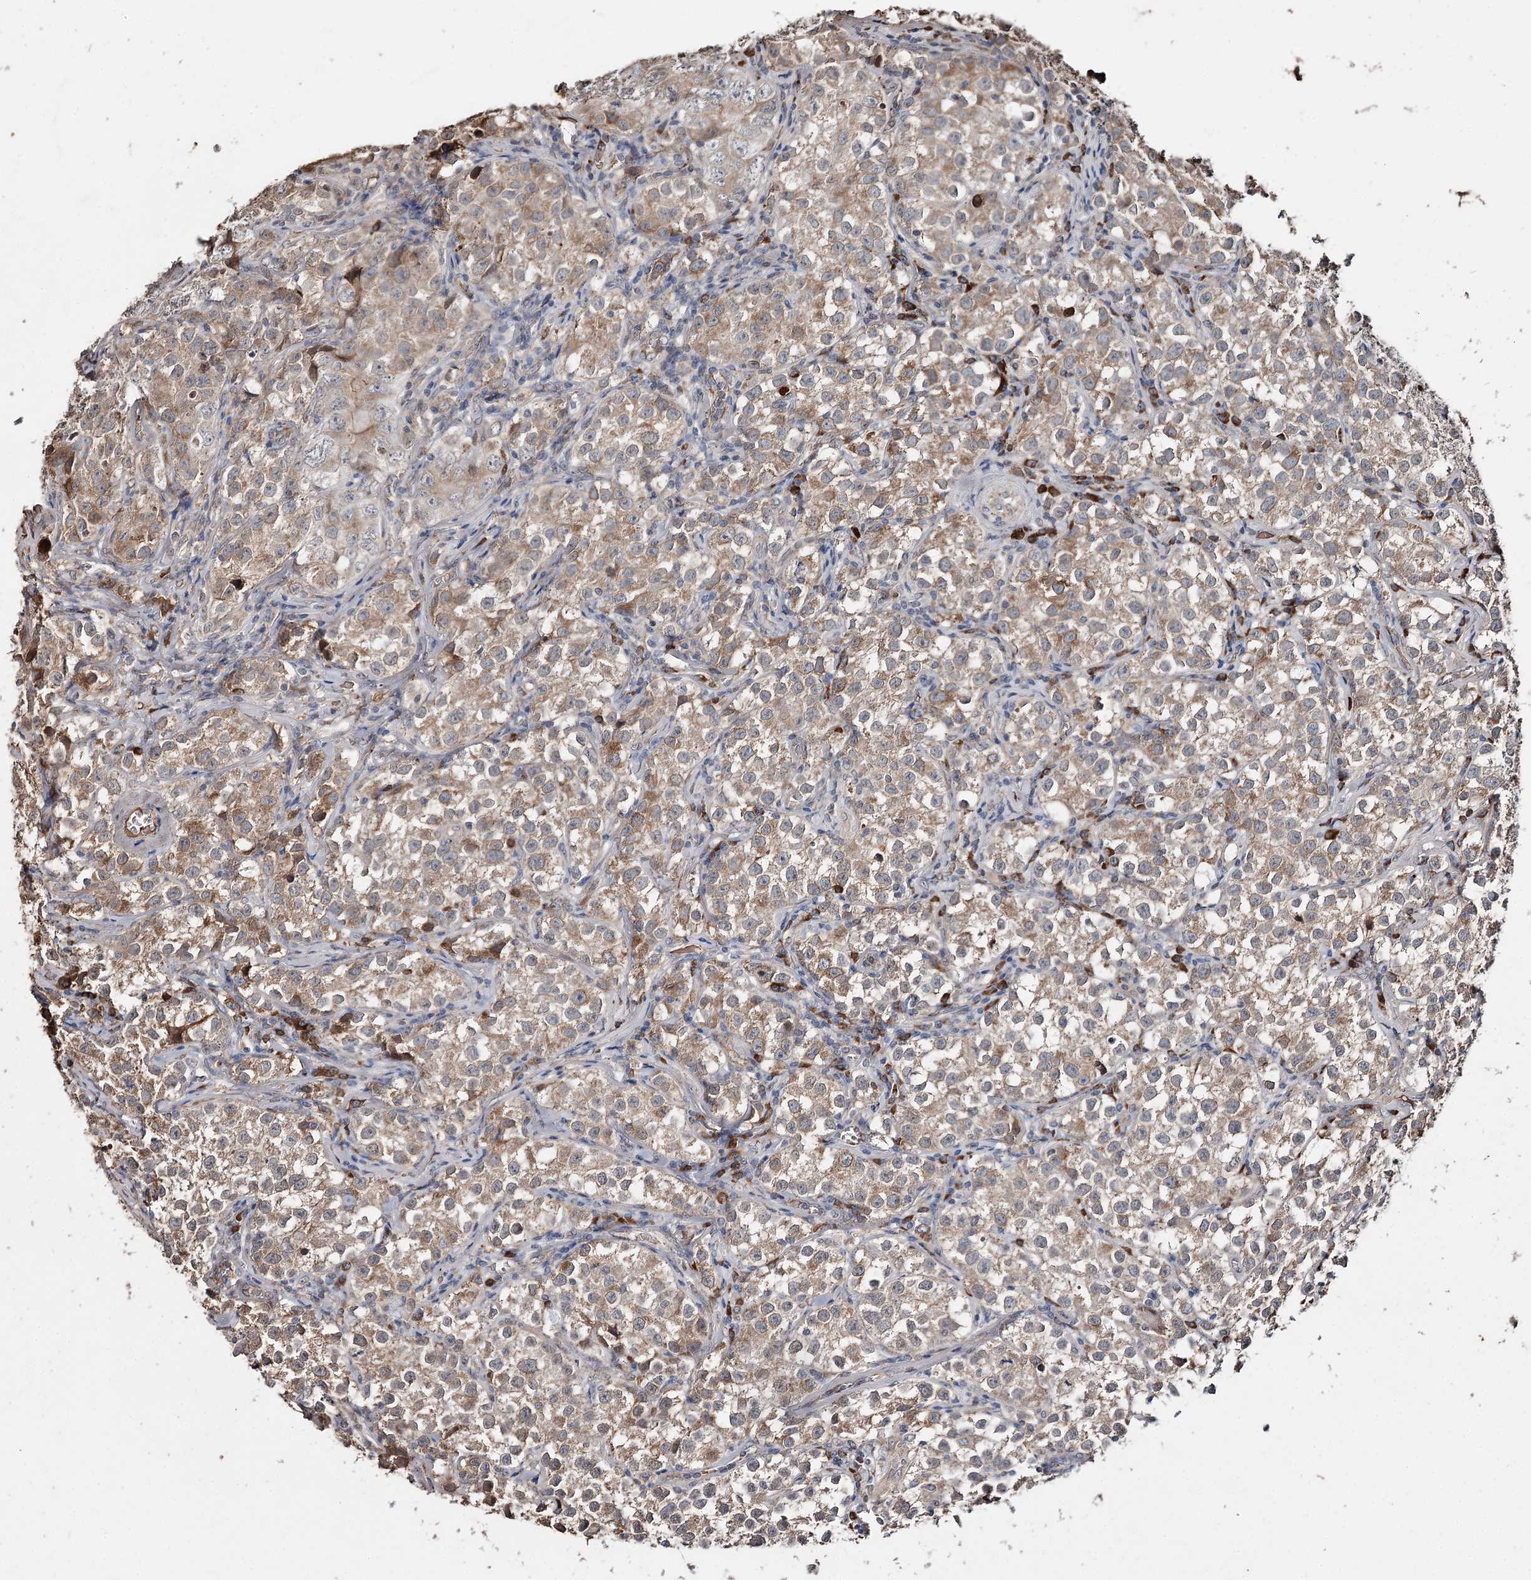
{"staining": {"intensity": "moderate", "quantity": ">75%", "location": "cytoplasmic/membranous"}, "tissue": "testis cancer", "cell_type": "Tumor cells", "image_type": "cancer", "snomed": [{"axis": "morphology", "description": "Seminoma, NOS"}, {"axis": "morphology", "description": "Carcinoma, Embryonal, NOS"}, {"axis": "topography", "description": "Testis"}], "caption": "Testis cancer (seminoma) stained with immunohistochemistry shows moderate cytoplasmic/membranous expression in approximately >75% of tumor cells. Ihc stains the protein of interest in brown and the nuclei are stained blue.", "gene": "SYVN1", "patient": {"sex": "male", "age": 43}}